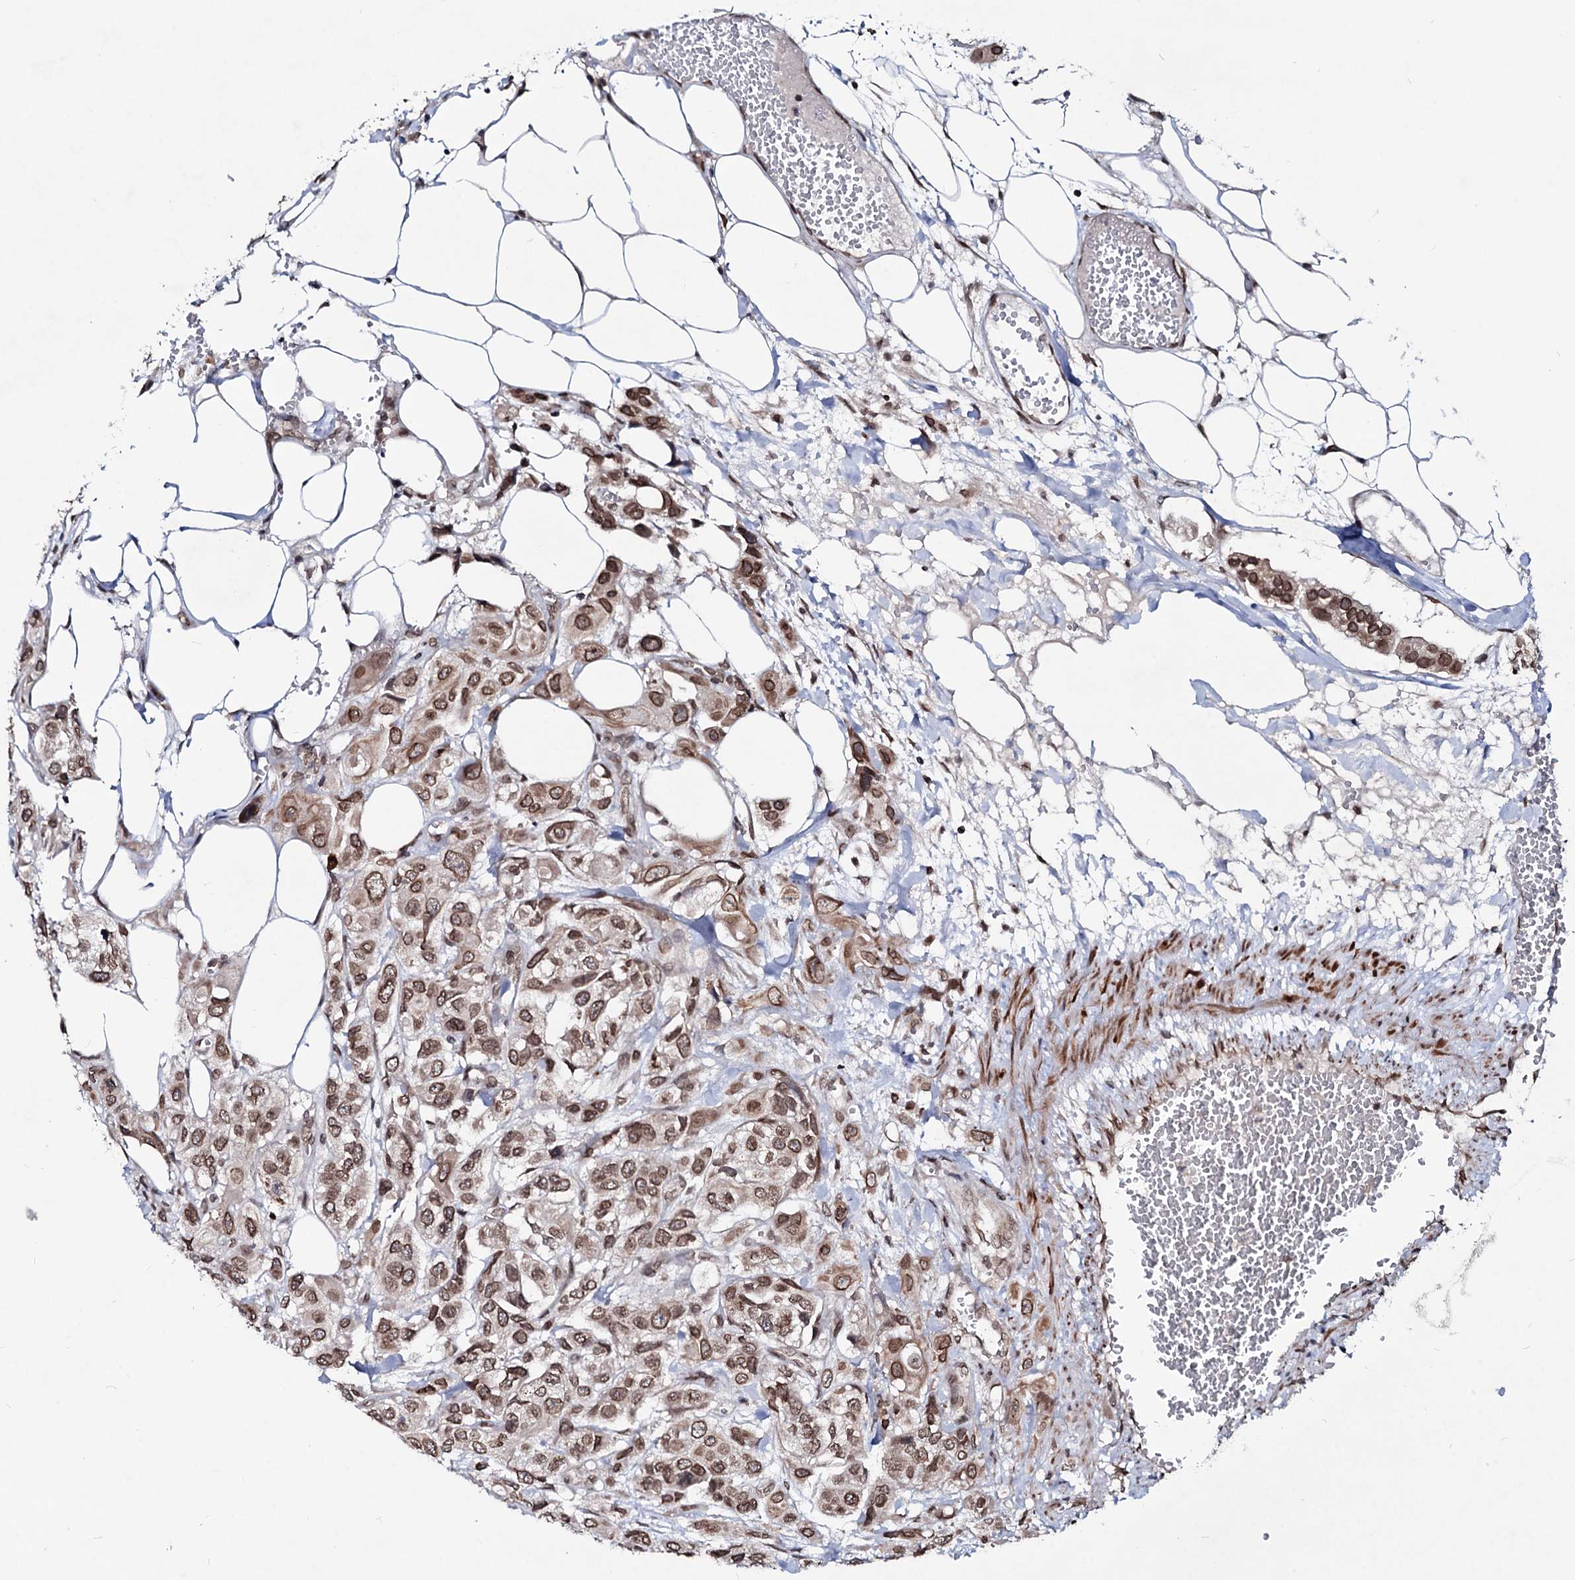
{"staining": {"intensity": "moderate", "quantity": "25%-75%", "location": "cytoplasmic/membranous,nuclear"}, "tissue": "urothelial cancer", "cell_type": "Tumor cells", "image_type": "cancer", "snomed": [{"axis": "morphology", "description": "Urothelial carcinoma, High grade"}, {"axis": "topography", "description": "Urinary bladder"}], "caption": "Immunohistochemistry (IHC) of human urothelial carcinoma (high-grade) reveals medium levels of moderate cytoplasmic/membranous and nuclear staining in about 25%-75% of tumor cells. (DAB = brown stain, brightfield microscopy at high magnification).", "gene": "RNF6", "patient": {"sex": "male", "age": 67}}